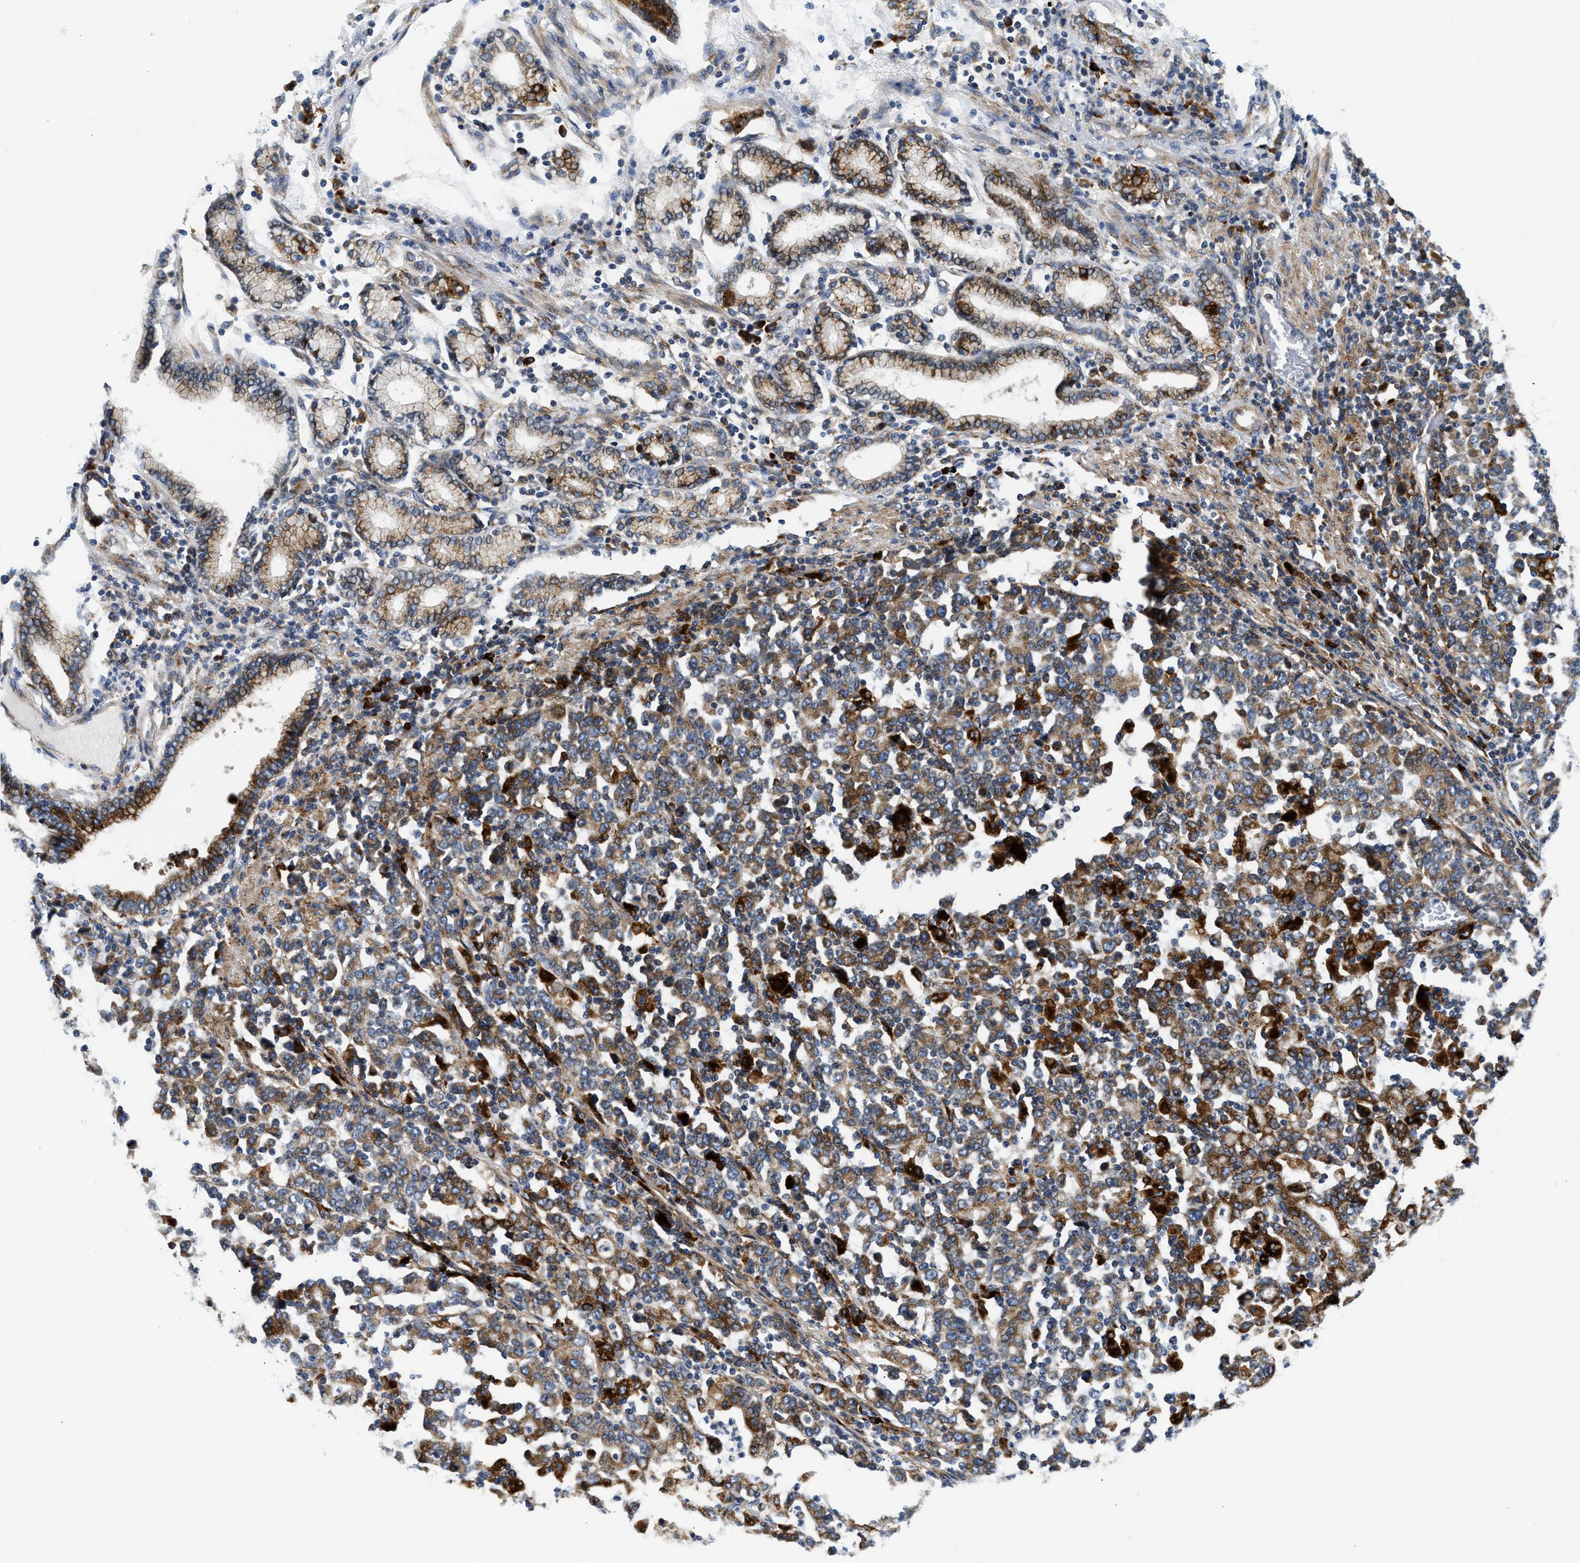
{"staining": {"intensity": "strong", "quantity": ">75%", "location": "cytoplasmic/membranous"}, "tissue": "stomach cancer", "cell_type": "Tumor cells", "image_type": "cancer", "snomed": [{"axis": "morphology", "description": "Adenocarcinoma, NOS"}, {"axis": "topography", "description": "Stomach, upper"}], "caption": "About >75% of tumor cells in human stomach cancer demonstrate strong cytoplasmic/membranous protein expression as visualized by brown immunohistochemical staining.", "gene": "AMZ1", "patient": {"sex": "male", "age": 69}}